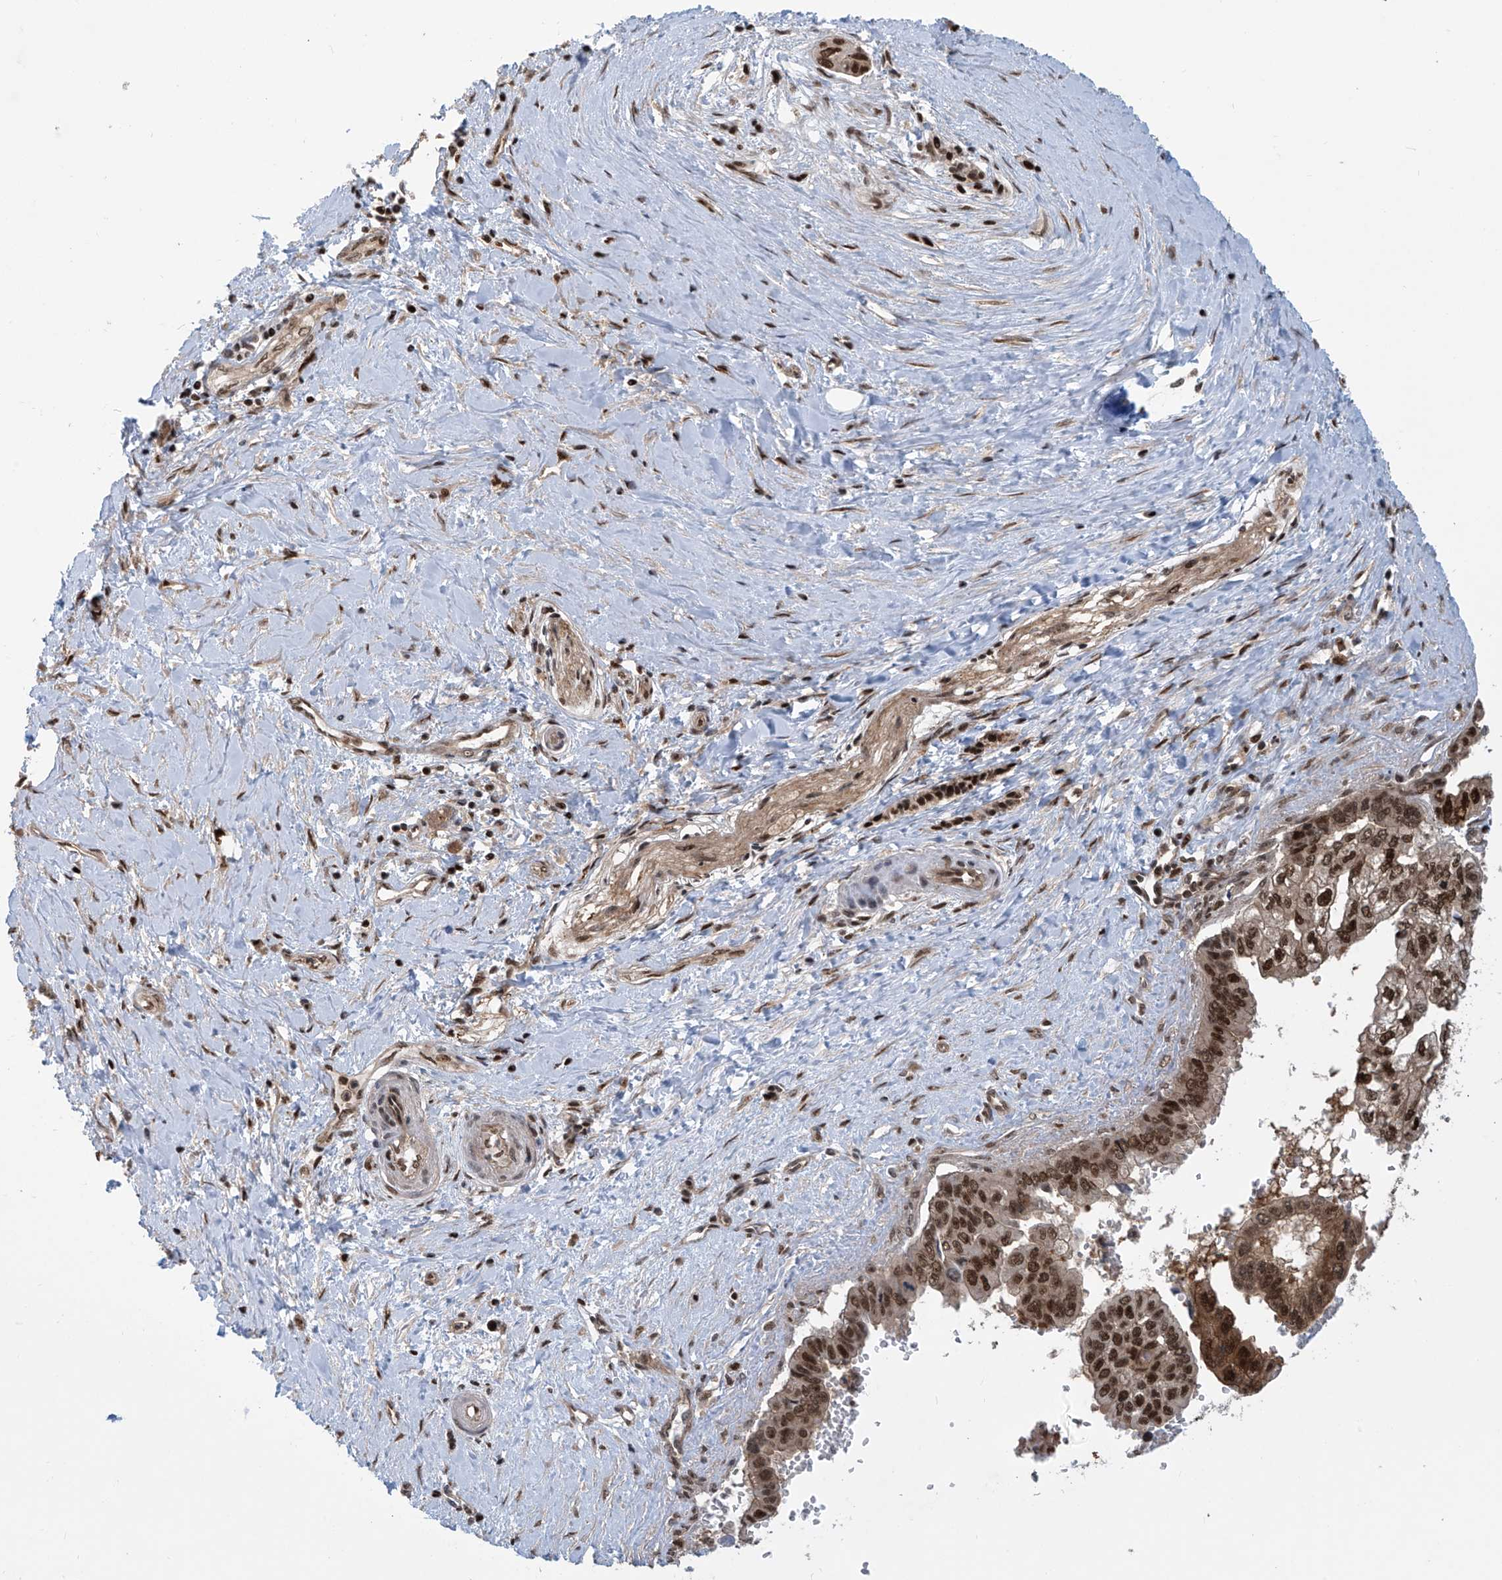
{"staining": {"intensity": "strong", "quantity": ">75%", "location": "nuclear"}, "tissue": "pancreatic cancer", "cell_type": "Tumor cells", "image_type": "cancer", "snomed": [{"axis": "morphology", "description": "Adenocarcinoma, NOS"}, {"axis": "topography", "description": "Pancreas"}], "caption": "IHC histopathology image of pancreatic cancer stained for a protein (brown), which shows high levels of strong nuclear expression in approximately >75% of tumor cells.", "gene": "LAGE3", "patient": {"sex": "male", "age": 51}}